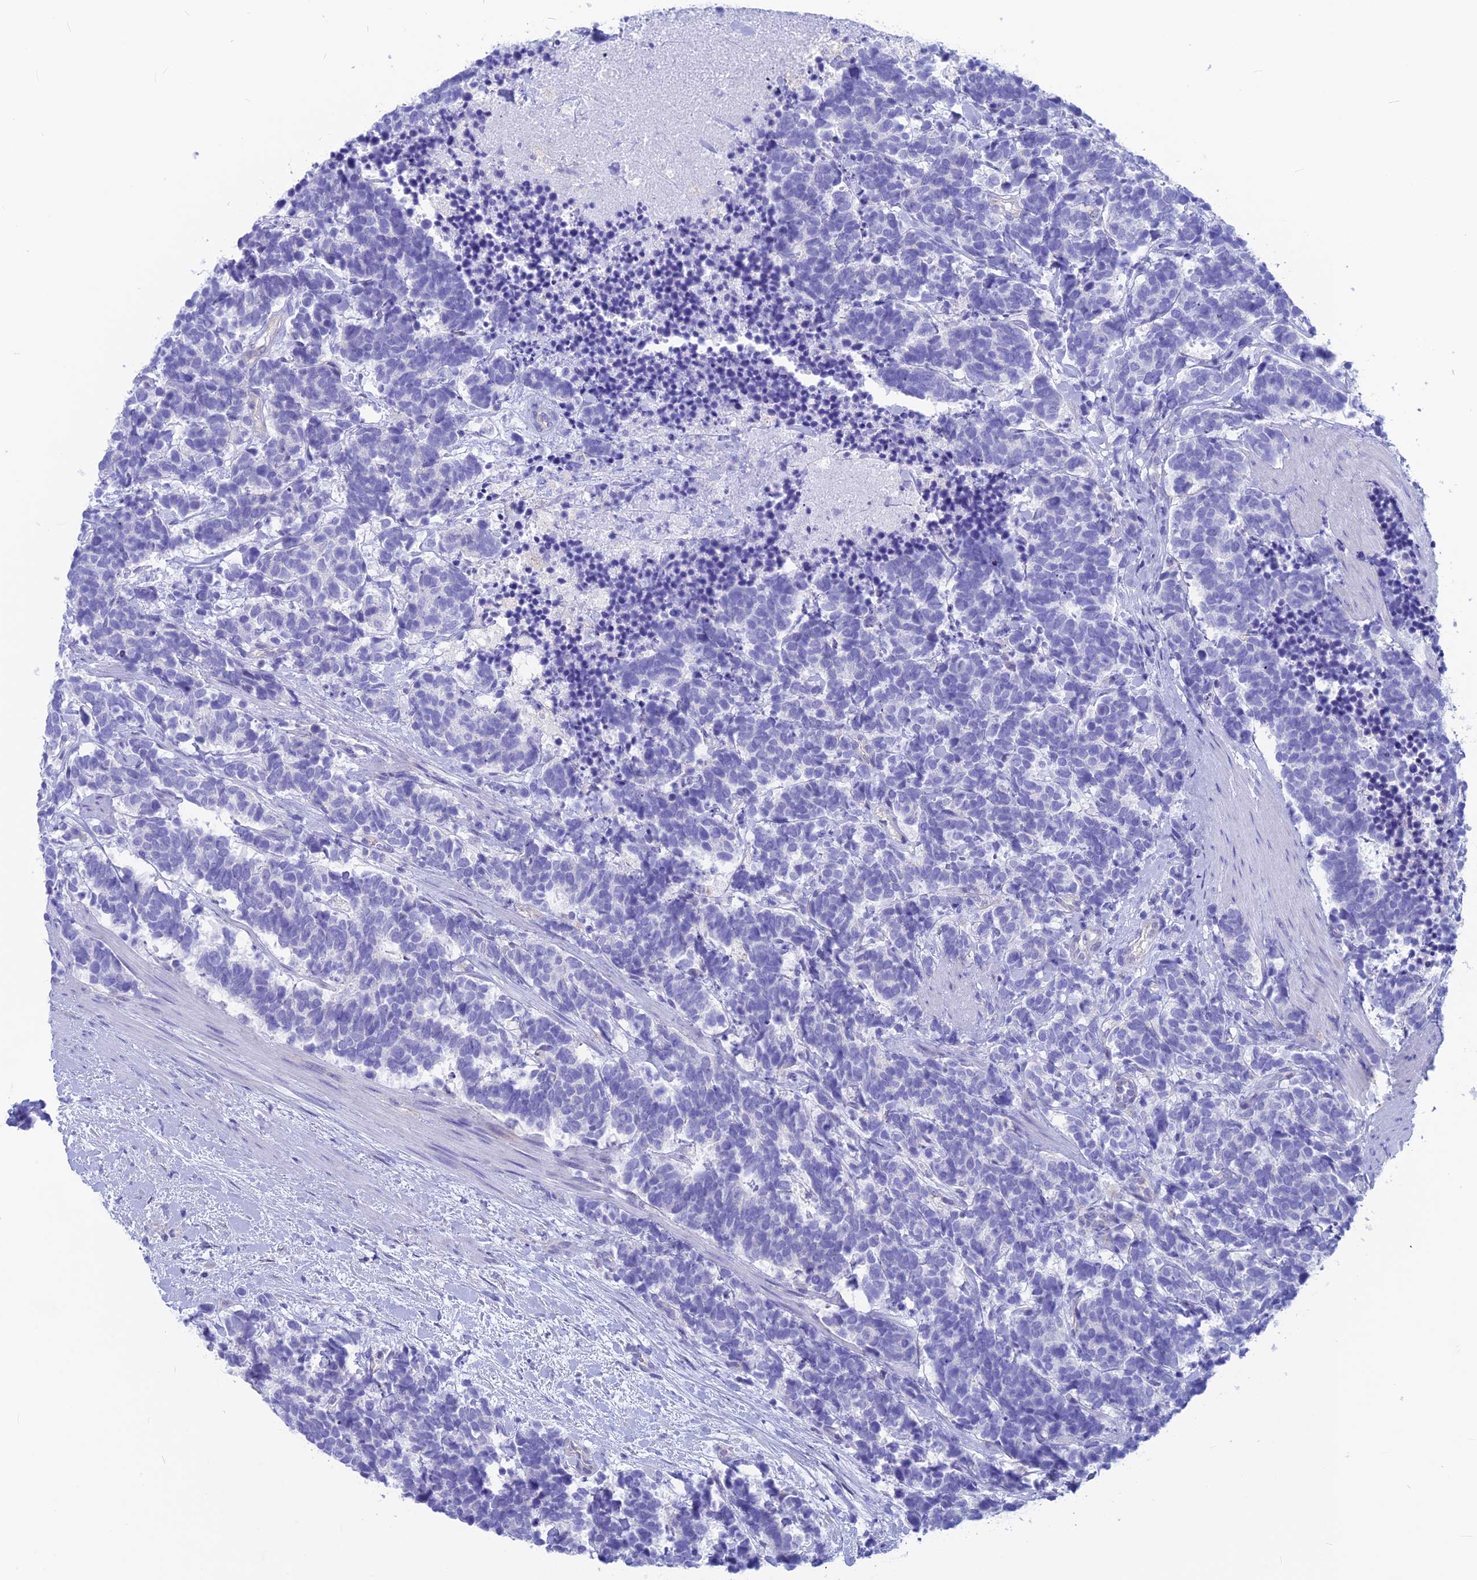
{"staining": {"intensity": "negative", "quantity": "none", "location": "none"}, "tissue": "carcinoid", "cell_type": "Tumor cells", "image_type": "cancer", "snomed": [{"axis": "morphology", "description": "Carcinoma, NOS"}, {"axis": "morphology", "description": "Carcinoid, malignant, NOS"}, {"axis": "topography", "description": "Prostate"}], "caption": "An immunohistochemistry (IHC) photomicrograph of carcinoma is shown. There is no staining in tumor cells of carcinoma. (Immunohistochemistry, brightfield microscopy, high magnification).", "gene": "GNGT2", "patient": {"sex": "male", "age": 57}}